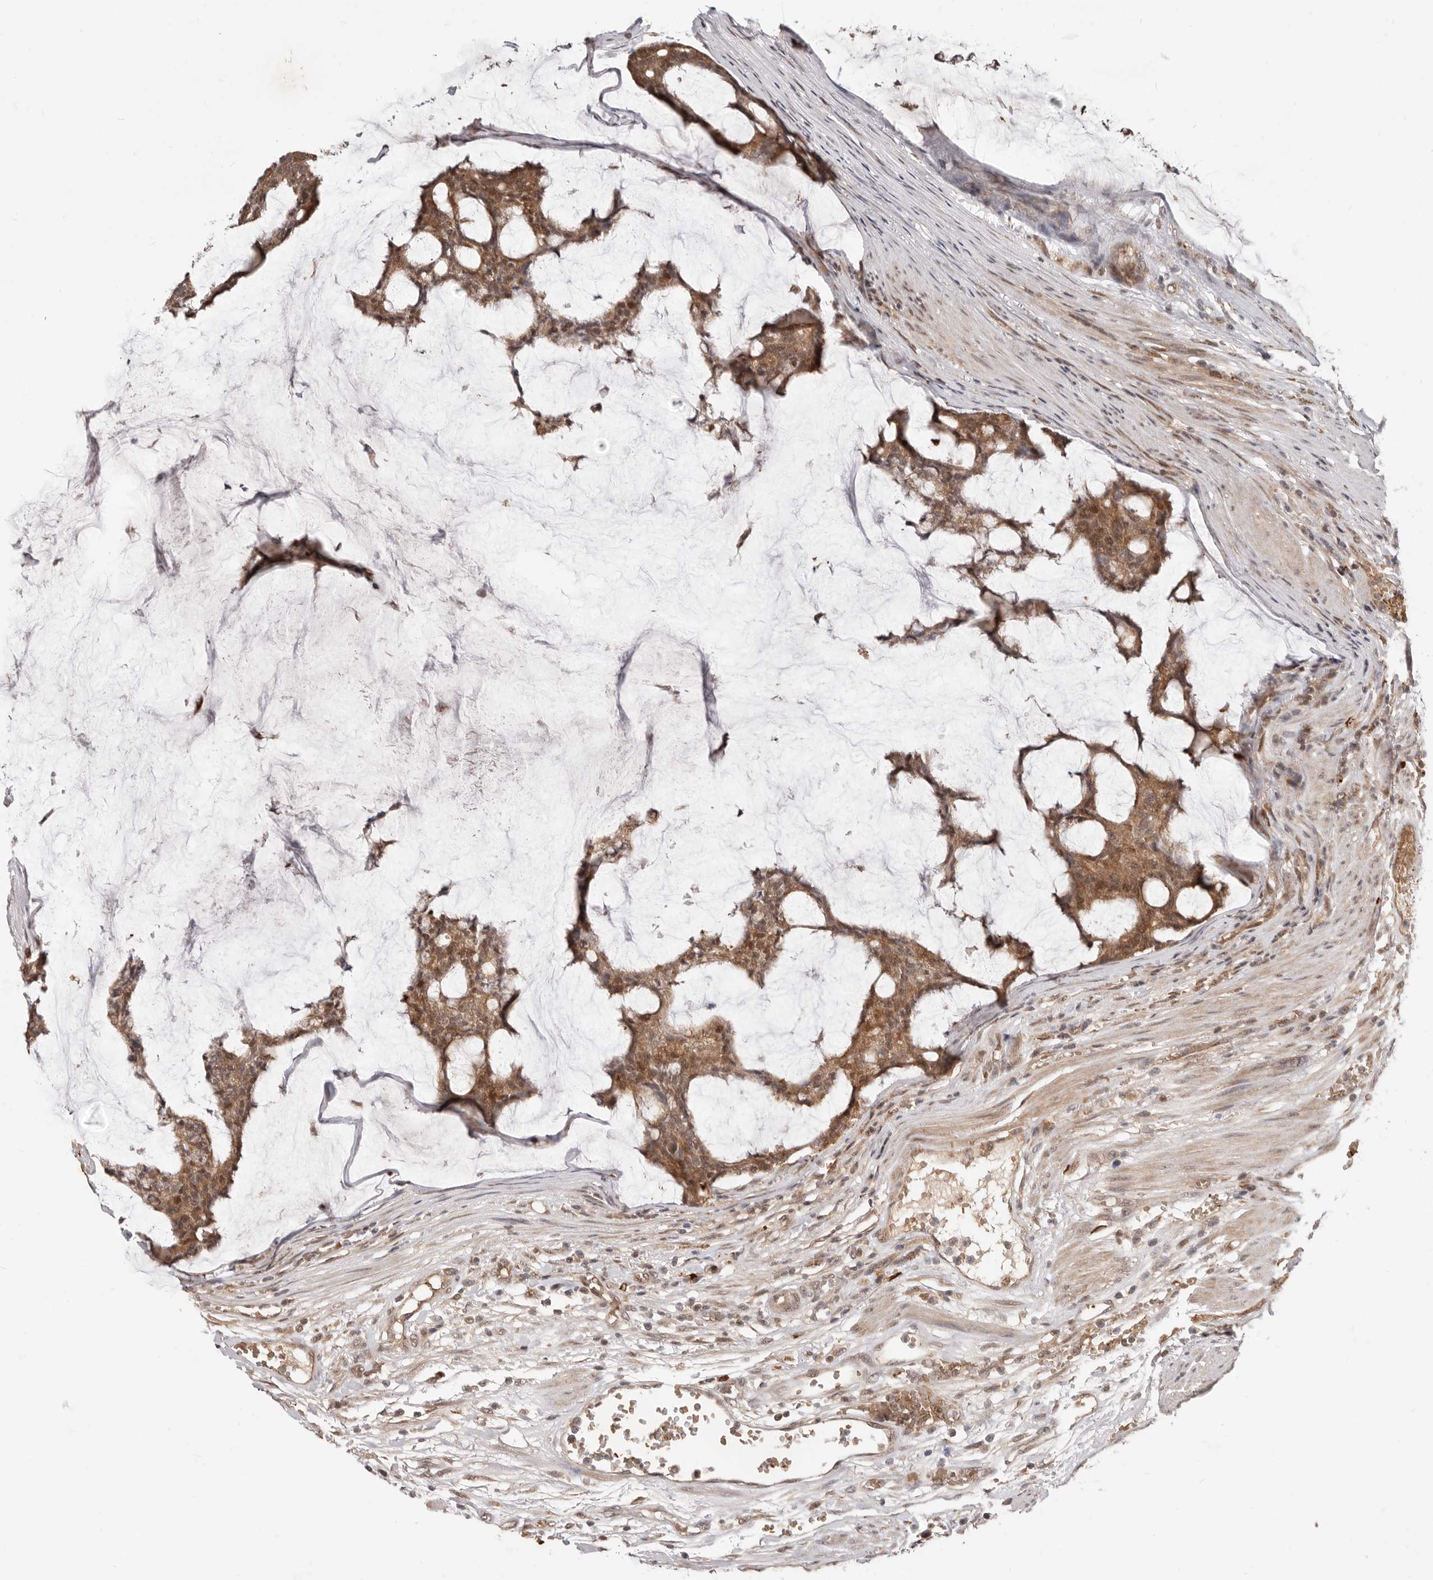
{"staining": {"intensity": "moderate", "quantity": ">75%", "location": "cytoplasmic/membranous,nuclear"}, "tissue": "colorectal cancer", "cell_type": "Tumor cells", "image_type": "cancer", "snomed": [{"axis": "morphology", "description": "Adenocarcinoma, NOS"}, {"axis": "topography", "description": "Colon"}], "caption": "Human colorectal cancer stained with a brown dye displays moderate cytoplasmic/membranous and nuclear positive staining in about >75% of tumor cells.", "gene": "NCOA3", "patient": {"sex": "female", "age": 84}}